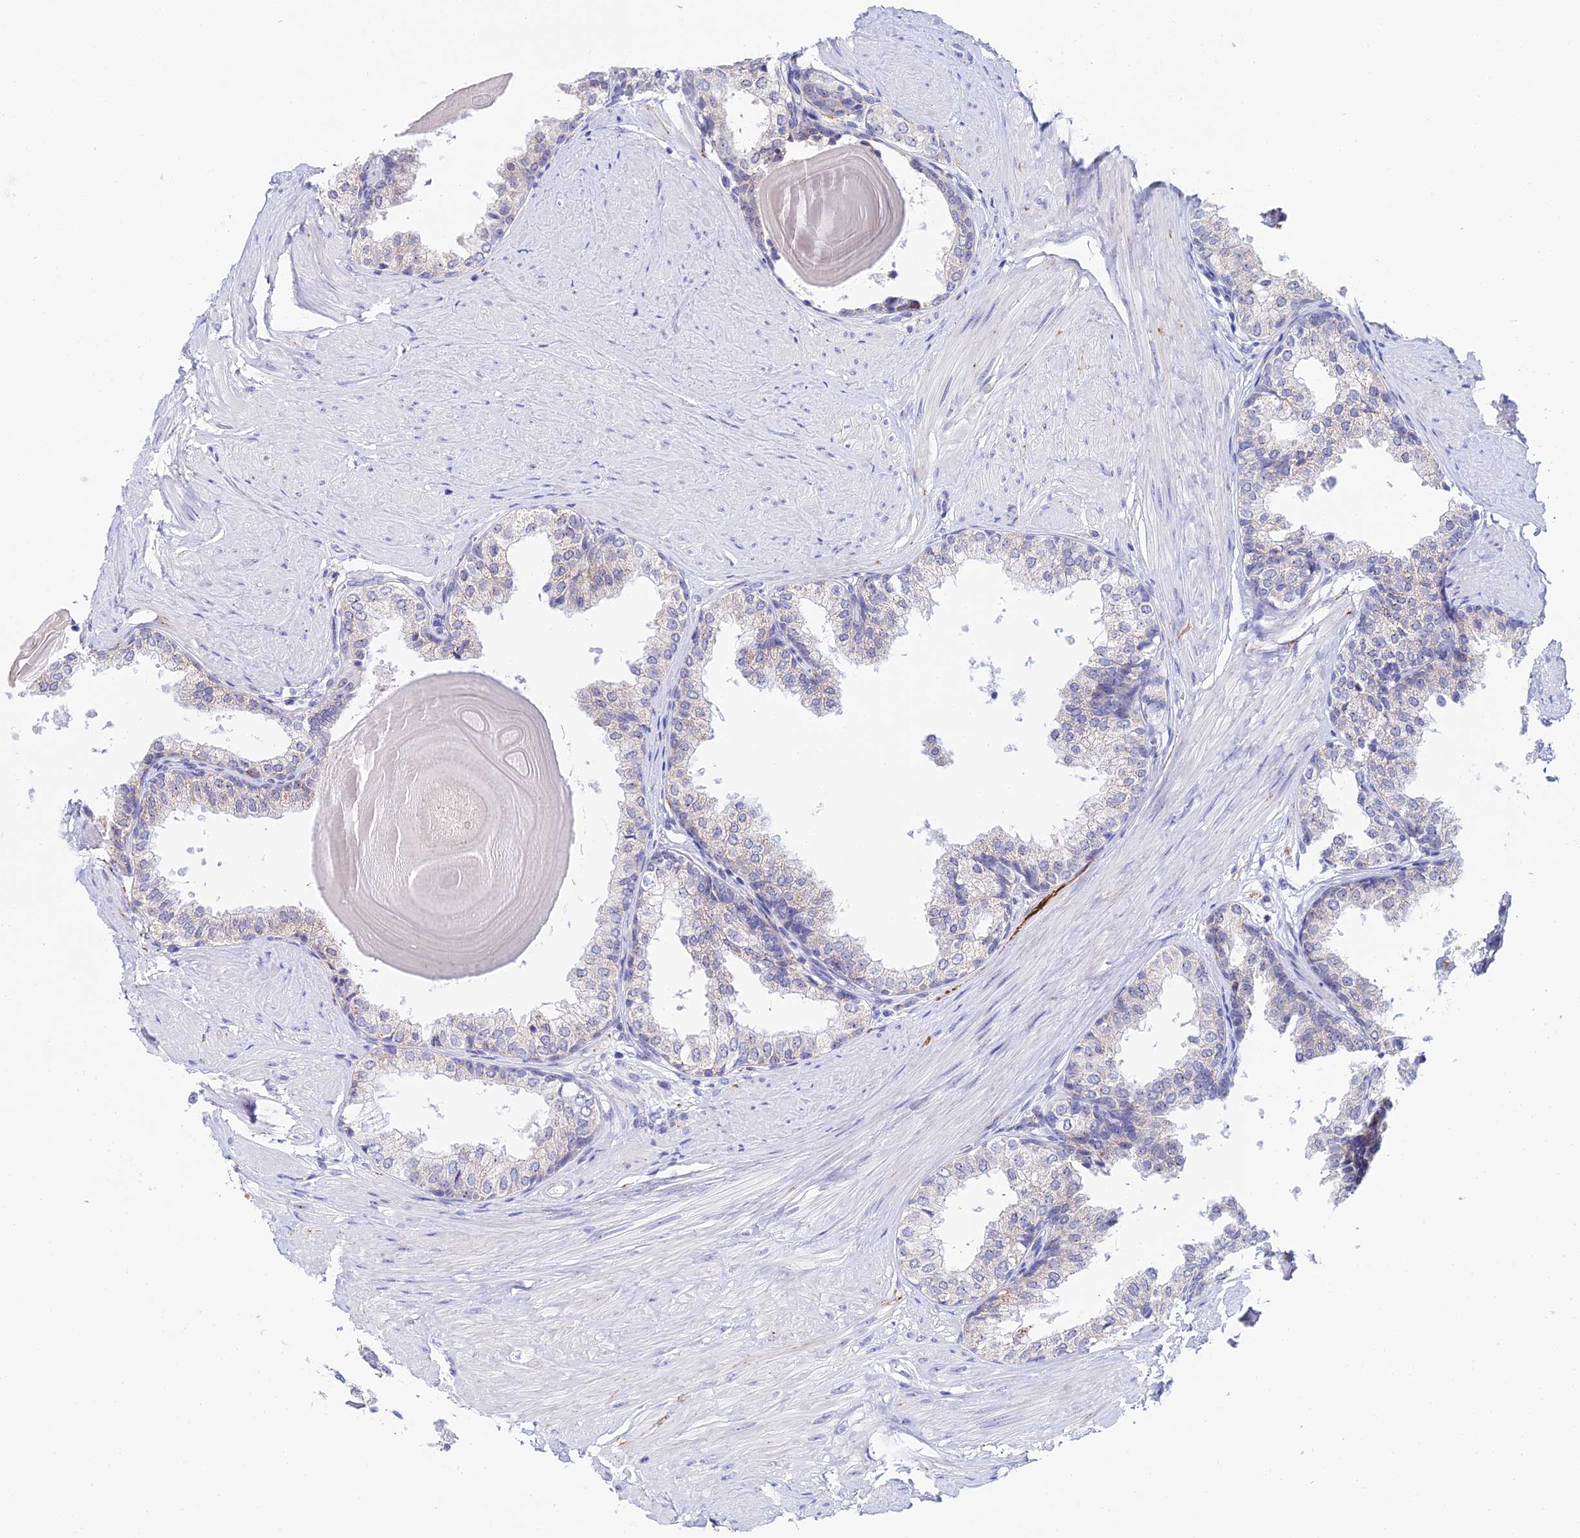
{"staining": {"intensity": "negative", "quantity": "none", "location": "none"}, "tissue": "prostate", "cell_type": "Glandular cells", "image_type": "normal", "snomed": [{"axis": "morphology", "description": "Normal tissue, NOS"}, {"axis": "topography", "description": "Prostate"}], "caption": "Immunohistochemistry histopathology image of normal human prostate stained for a protein (brown), which shows no positivity in glandular cells.", "gene": "PLPP4", "patient": {"sex": "male", "age": 48}}